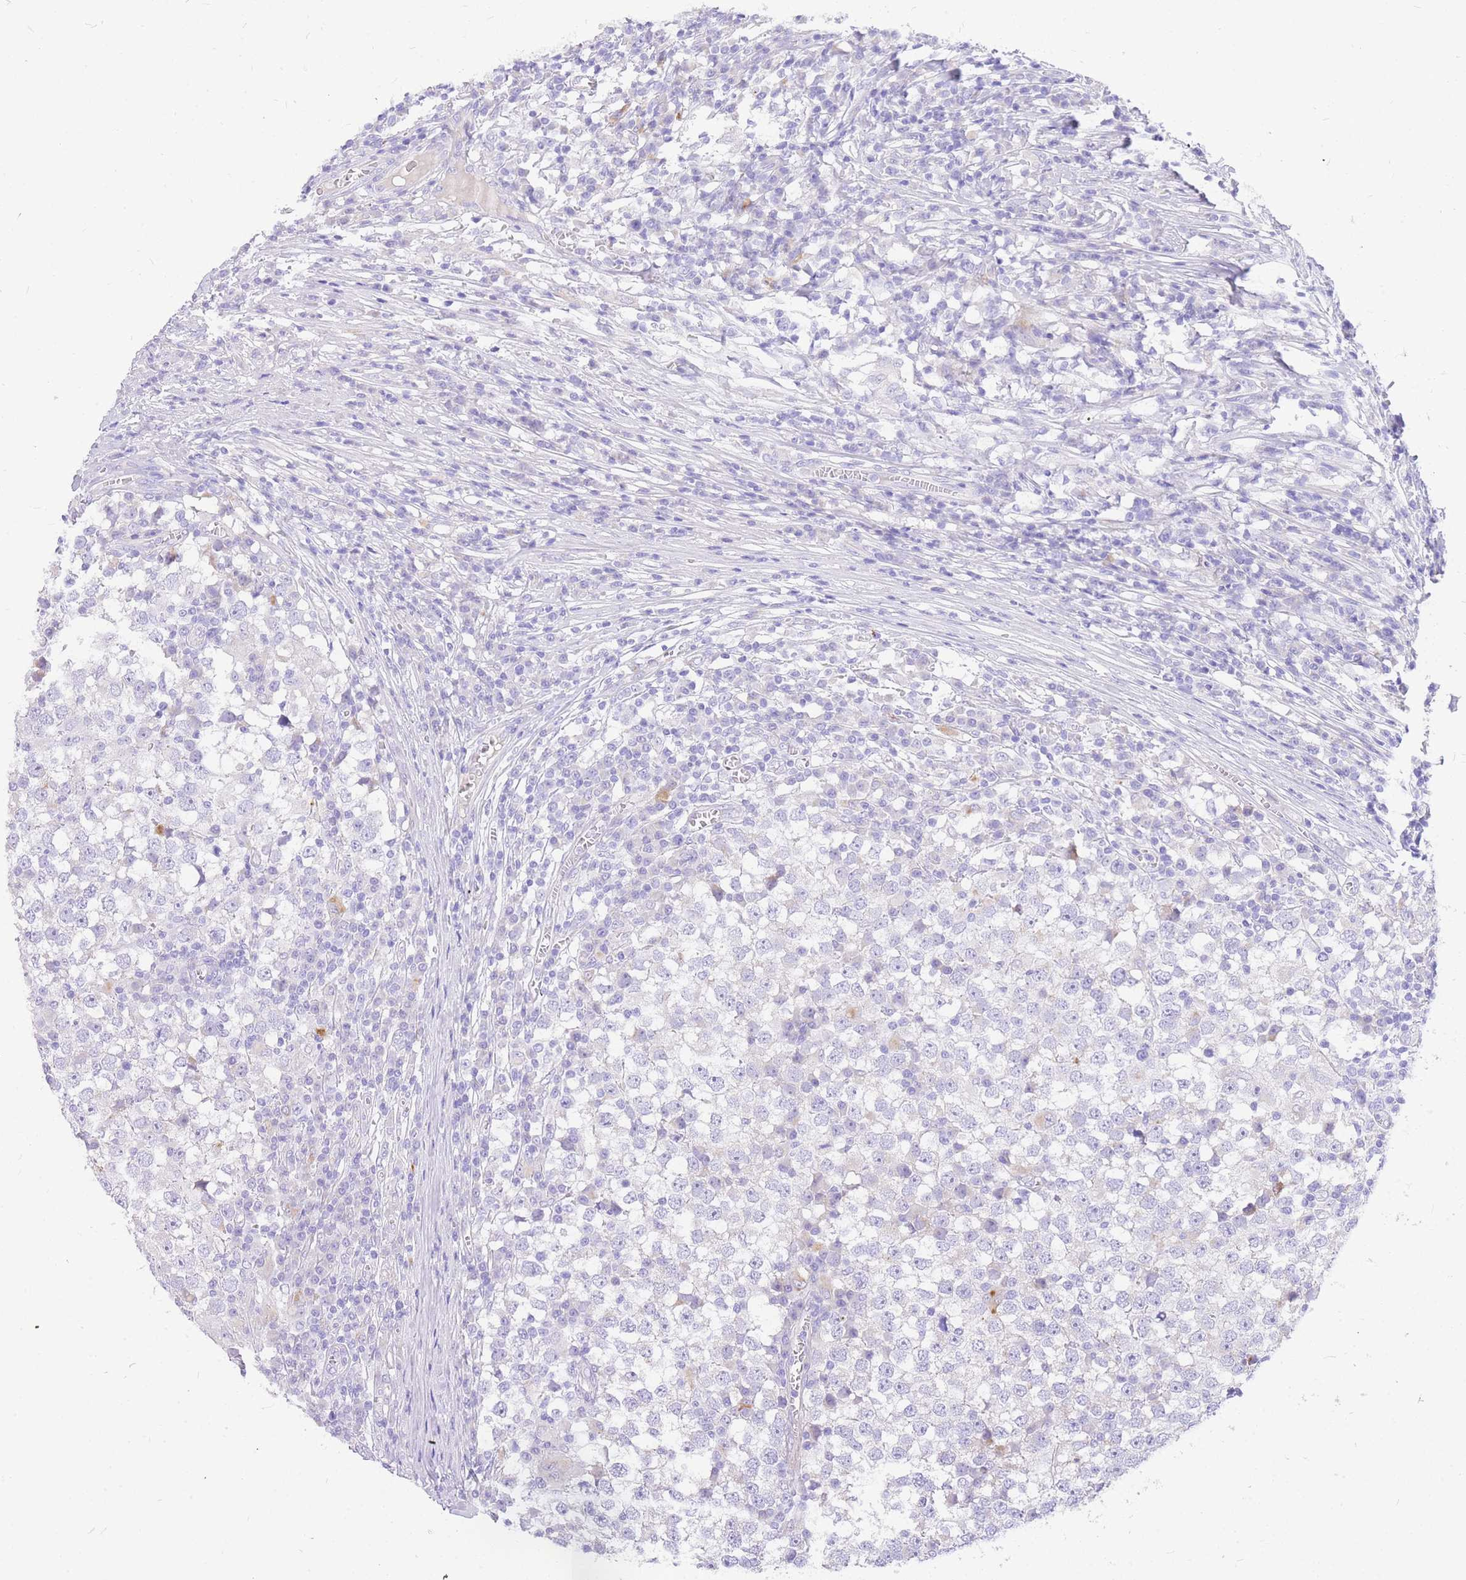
{"staining": {"intensity": "negative", "quantity": "none", "location": "none"}, "tissue": "testis cancer", "cell_type": "Tumor cells", "image_type": "cancer", "snomed": [{"axis": "morphology", "description": "Seminoma, NOS"}, {"axis": "topography", "description": "Testis"}], "caption": "The IHC image has no significant expression in tumor cells of testis seminoma tissue.", "gene": "UPK1A", "patient": {"sex": "male", "age": 65}}